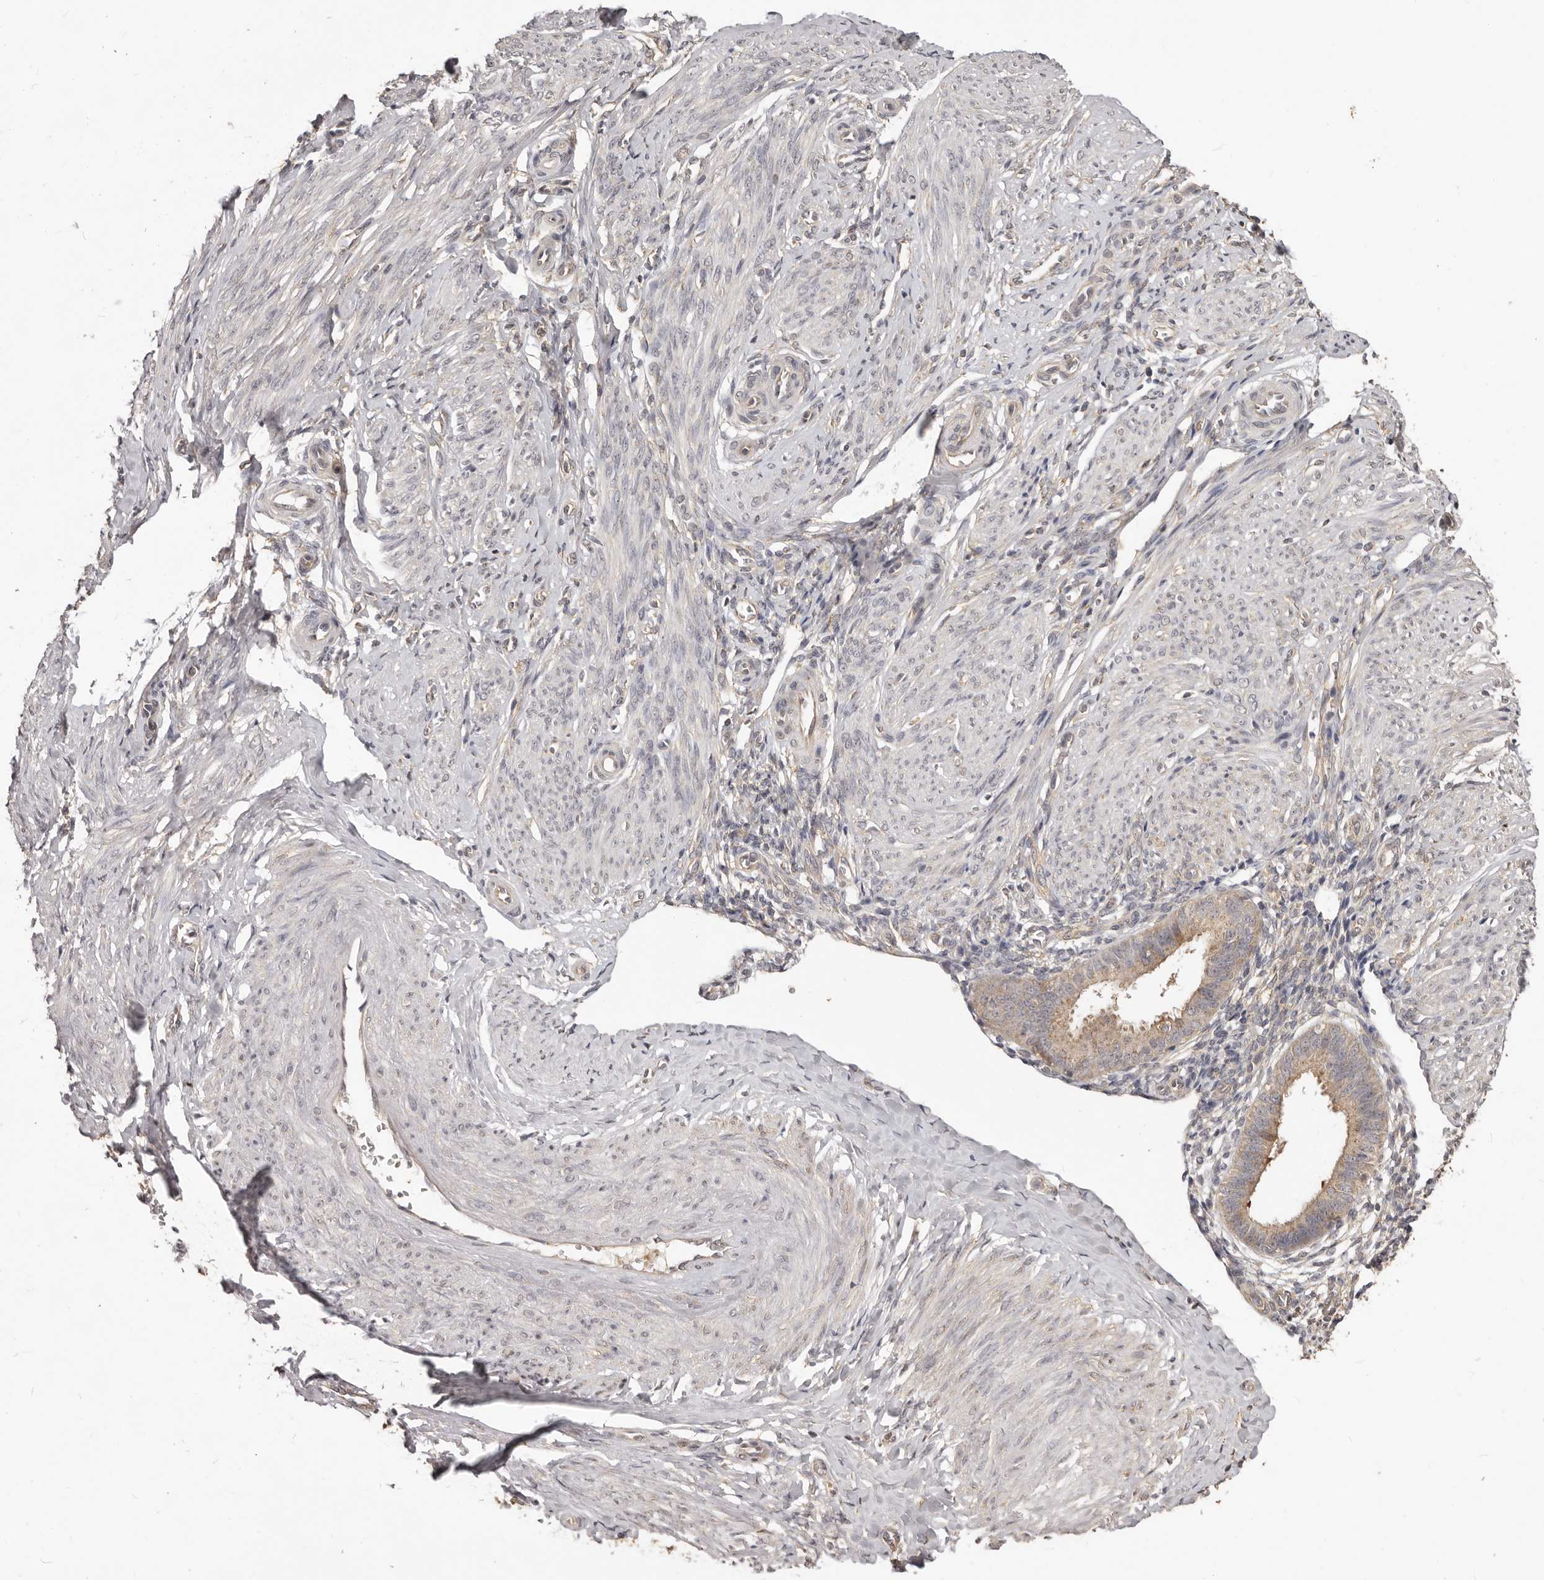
{"staining": {"intensity": "negative", "quantity": "none", "location": "none"}, "tissue": "endometrium", "cell_type": "Cells in endometrial stroma", "image_type": "normal", "snomed": [{"axis": "morphology", "description": "Normal tissue, NOS"}, {"axis": "topography", "description": "Uterus"}, {"axis": "topography", "description": "Endometrium"}], "caption": "Immunohistochemistry (IHC) photomicrograph of unremarkable endometrium stained for a protein (brown), which exhibits no expression in cells in endometrial stroma. Brightfield microscopy of immunohistochemistry (IHC) stained with DAB (brown) and hematoxylin (blue), captured at high magnification.", "gene": "MTO1", "patient": {"sex": "female", "age": 48}}